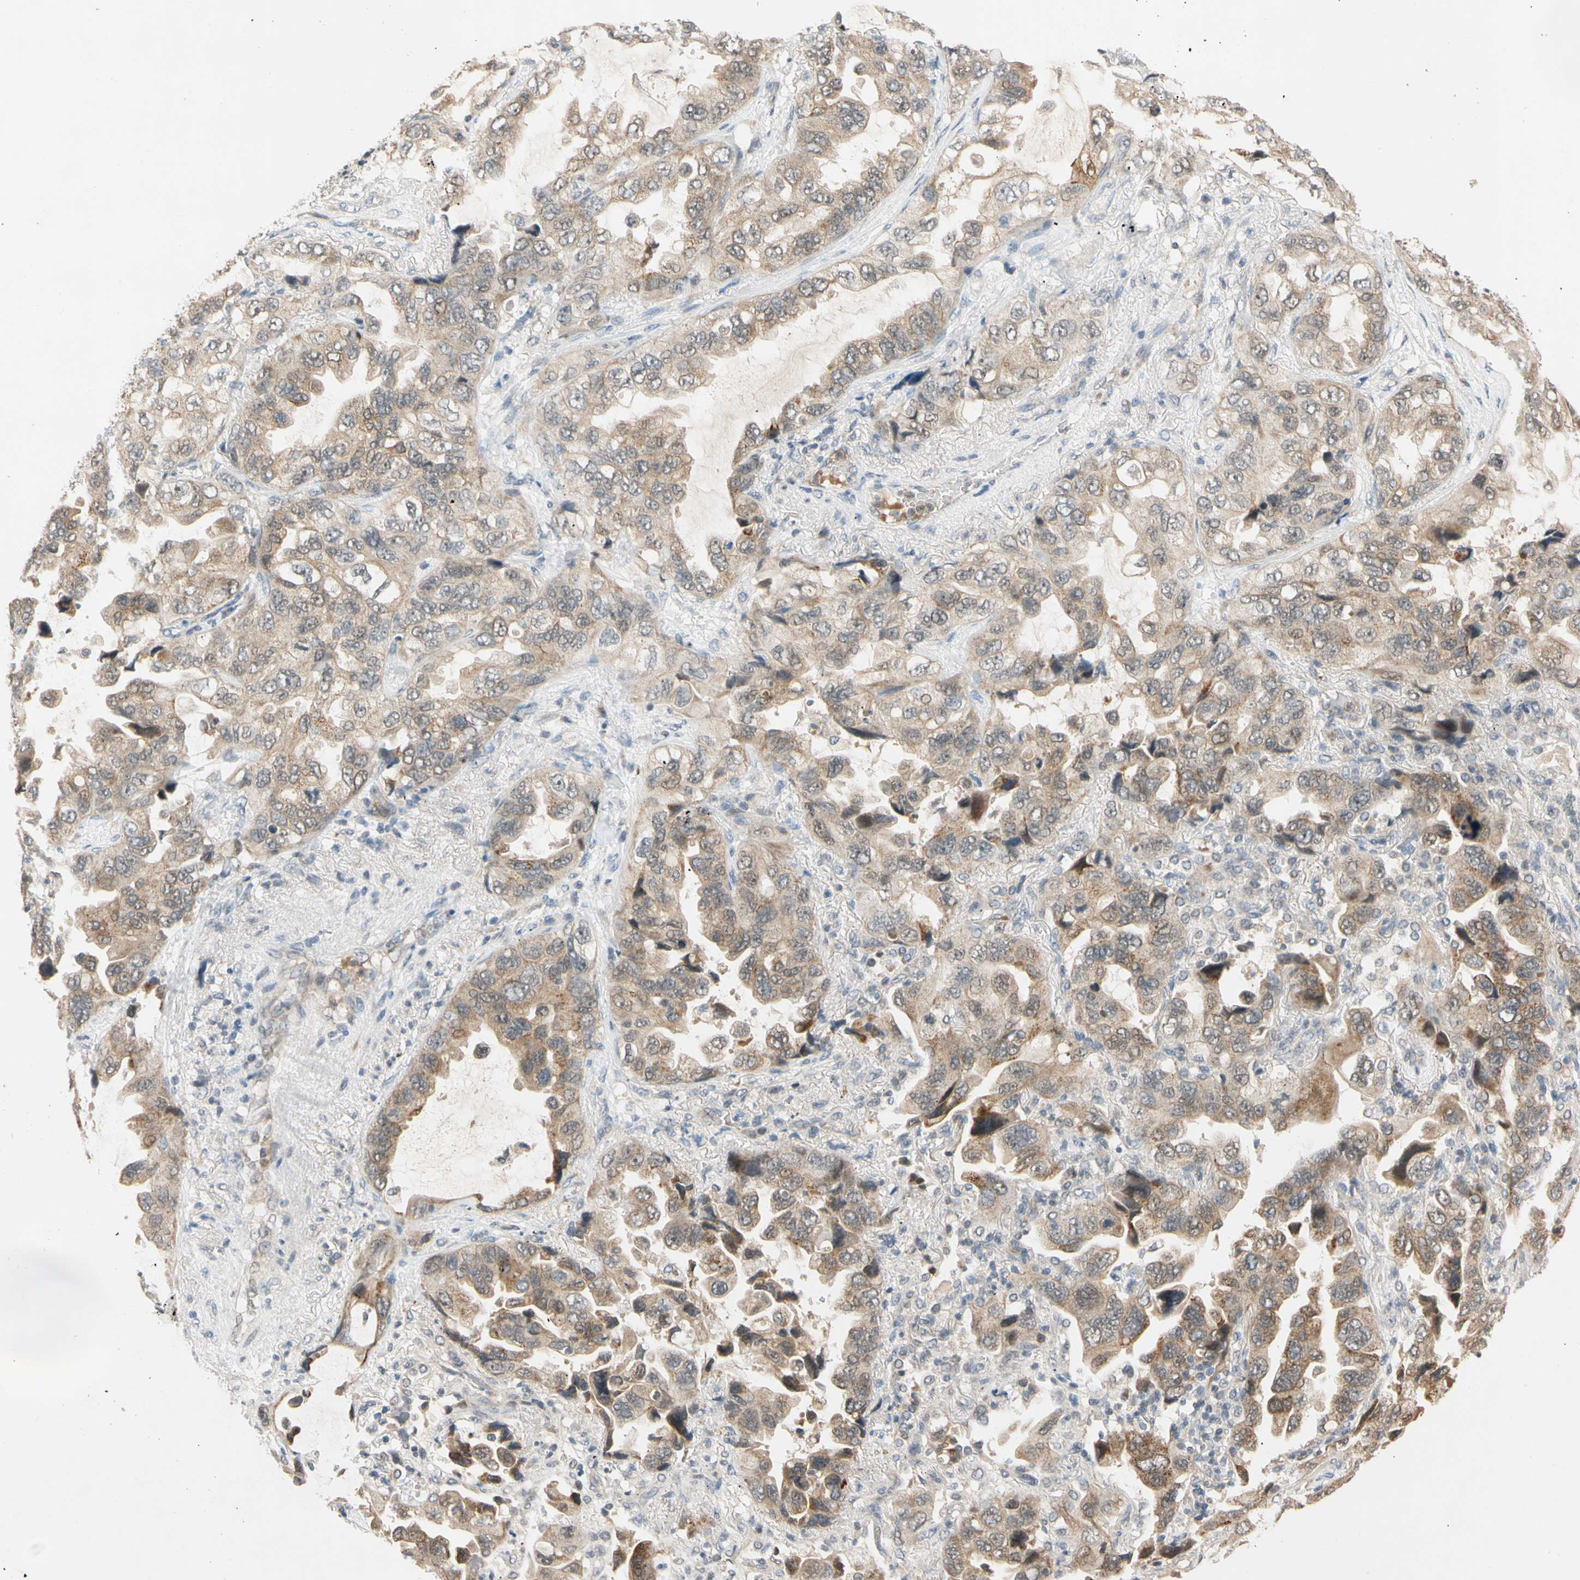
{"staining": {"intensity": "weak", "quantity": ">75%", "location": "cytoplasmic/membranous"}, "tissue": "lung cancer", "cell_type": "Tumor cells", "image_type": "cancer", "snomed": [{"axis": "morphology", "description": "Squamous cell carcinoma, NOS"}, {"axis": "topography", "description": "Lung"}], "caption": "Weak cytoplasmic/membranous positivity is seen in about >75% of tumor cells in lung cancer. The protein is shown in brown color, while the nuclei are stained blue.", "gene": "RIOX2", "patient": {"sex": "female", "age": 73}}